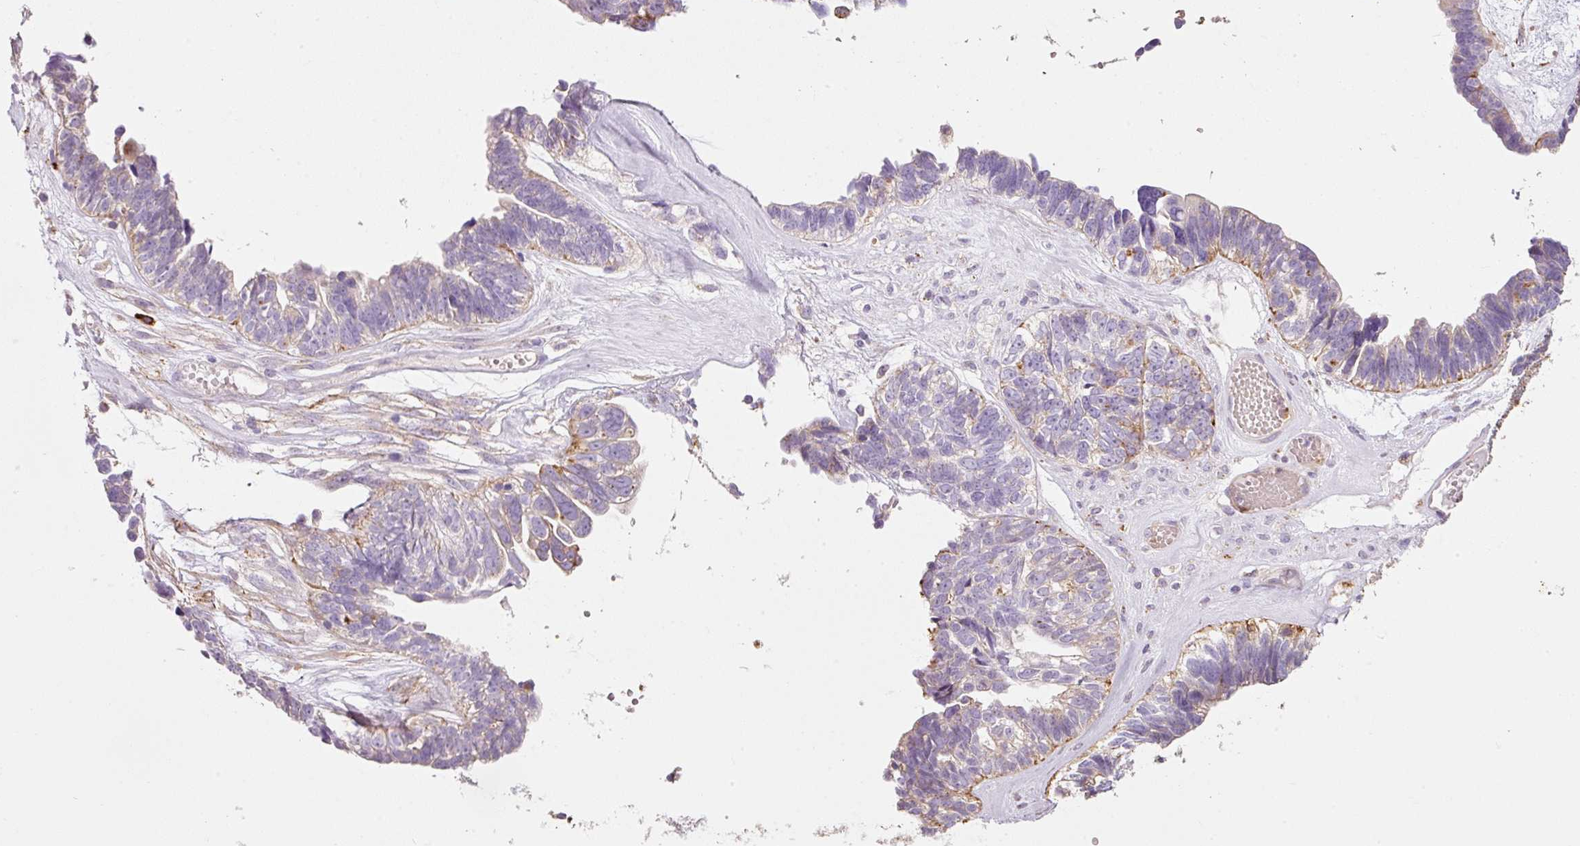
{"staining": {"intensity": "moderate", "quantity": "<25%", "location": "cytoplasmic/membranous"}, "tissue": "ovarian cancer", "cell_type": "Tumor cells", "image_type": "cancer", "snomed": [{"axis": "morphology", "description": "Cystadenocarcinoma, serous, NOS"}, {"axis": "topography", "description": "Ovary"}], "caption": "This image exhibits serous cystadenocarcinoma (ovarian) stained with immunohistochemistry to label a protein in brown. The cytoplasmic/membranous of tumor cells show moderate positivity for the protein. Nuclei are counter-stained blue.", "gene": "TMC8", "patient": {"sex": "female", "age": 79}}